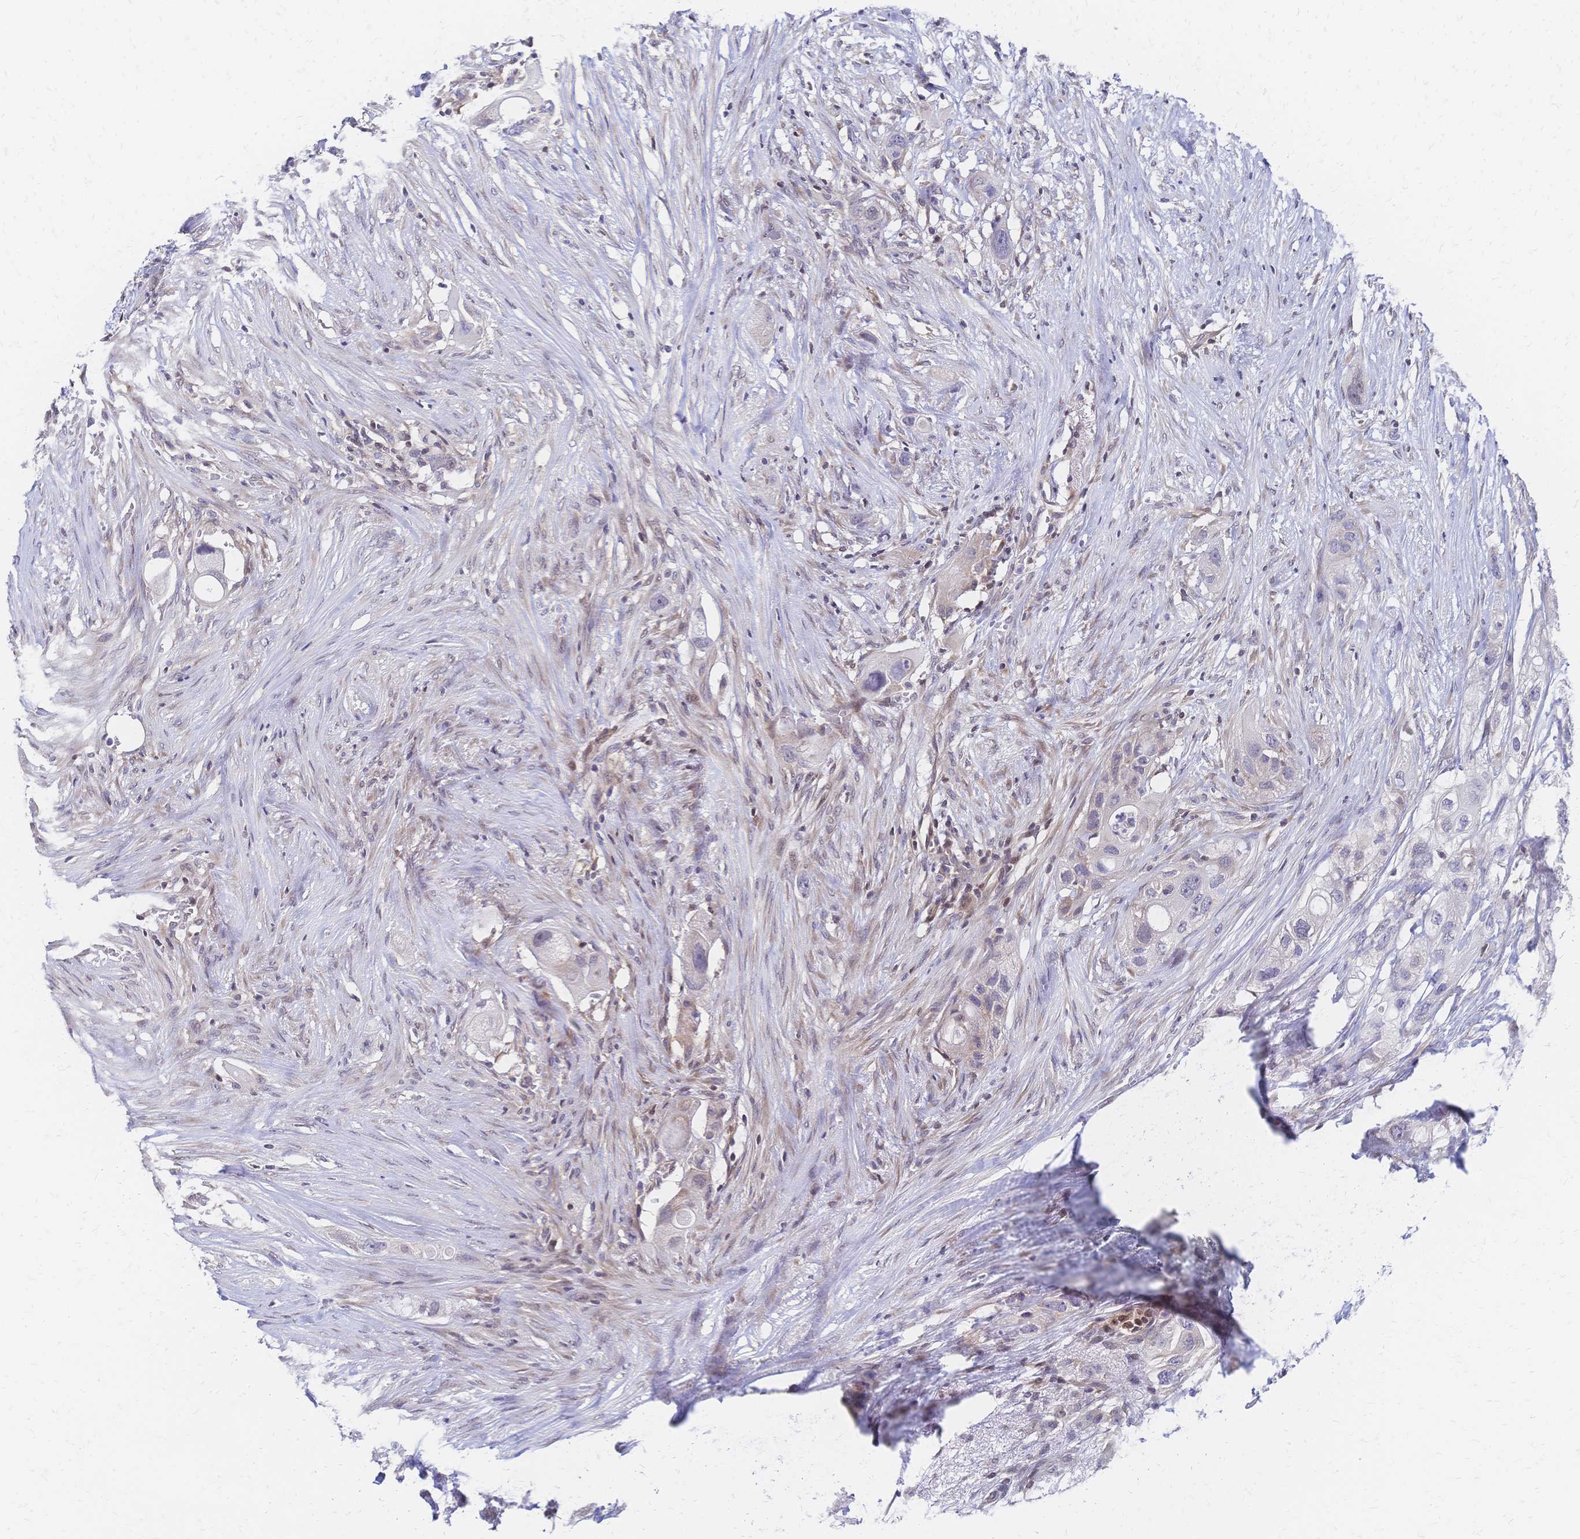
{"staining": {"intensity": "negative", "quantity": "none", "location": "none"}, "tissue": "pancreatic cancer", "cell_type": "Tumor cells", "image_type": "cancer", "snomed": [{"axis": "morphology", "description": "Adenocarcinoma, NOS"}, {"axis": "topography", "description": "Pancreas"}], "caption": "This is a histopathology image of IHC staining of adenocarcinoma (pancreatic), which shows no expression in tumor cells. The staining is performed using DAB (3,3'-diaminobenzidine) brown chromogen with nuclei counter-stained in using hematoxylin.", "gene": "CBX7", "patient": {"sex": "female", "age": 72}}